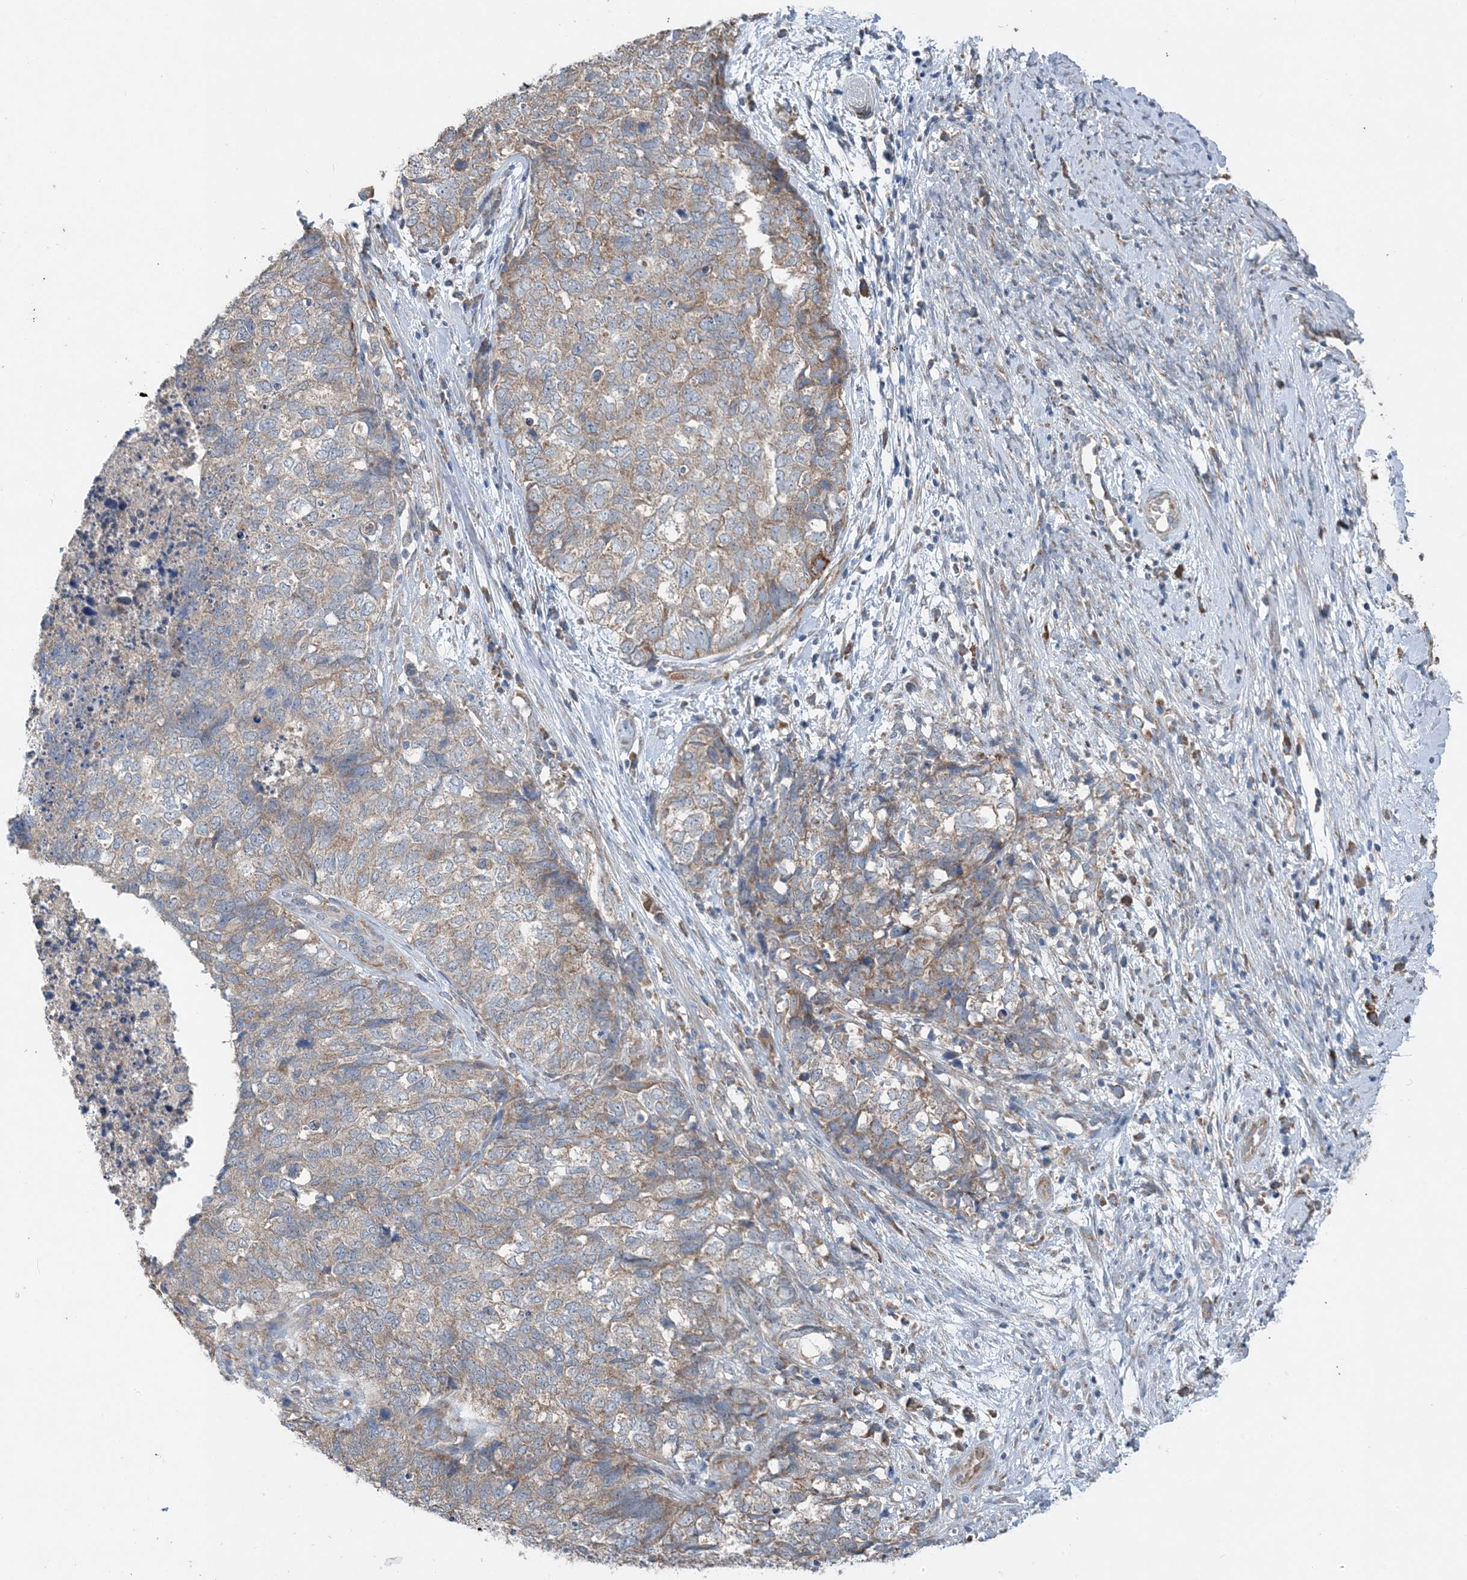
{"staining": {"intensity": "weak", "quantity": "25%-75%", "location": "cytoplasmic/membranous"}, "tissue": "cervical cancer", "cell_type": "Tumor cells", "image_type": "cancer", "snomed": [{"axis": "morphology", "description": "Squamous cell carcinoma, NOS"}, {"axis": "topography", "description": "Cervix"}], "caption": "This histopathology image shows immunohistochemistry staining of cervical cancer (squamous cell carcinoma), with low weak cytoplasmic/membranous positivity in approximately 25%-75% of tumor cells.", "gene": "DHX30", "patient": {"sex": "female", "age": 63}}